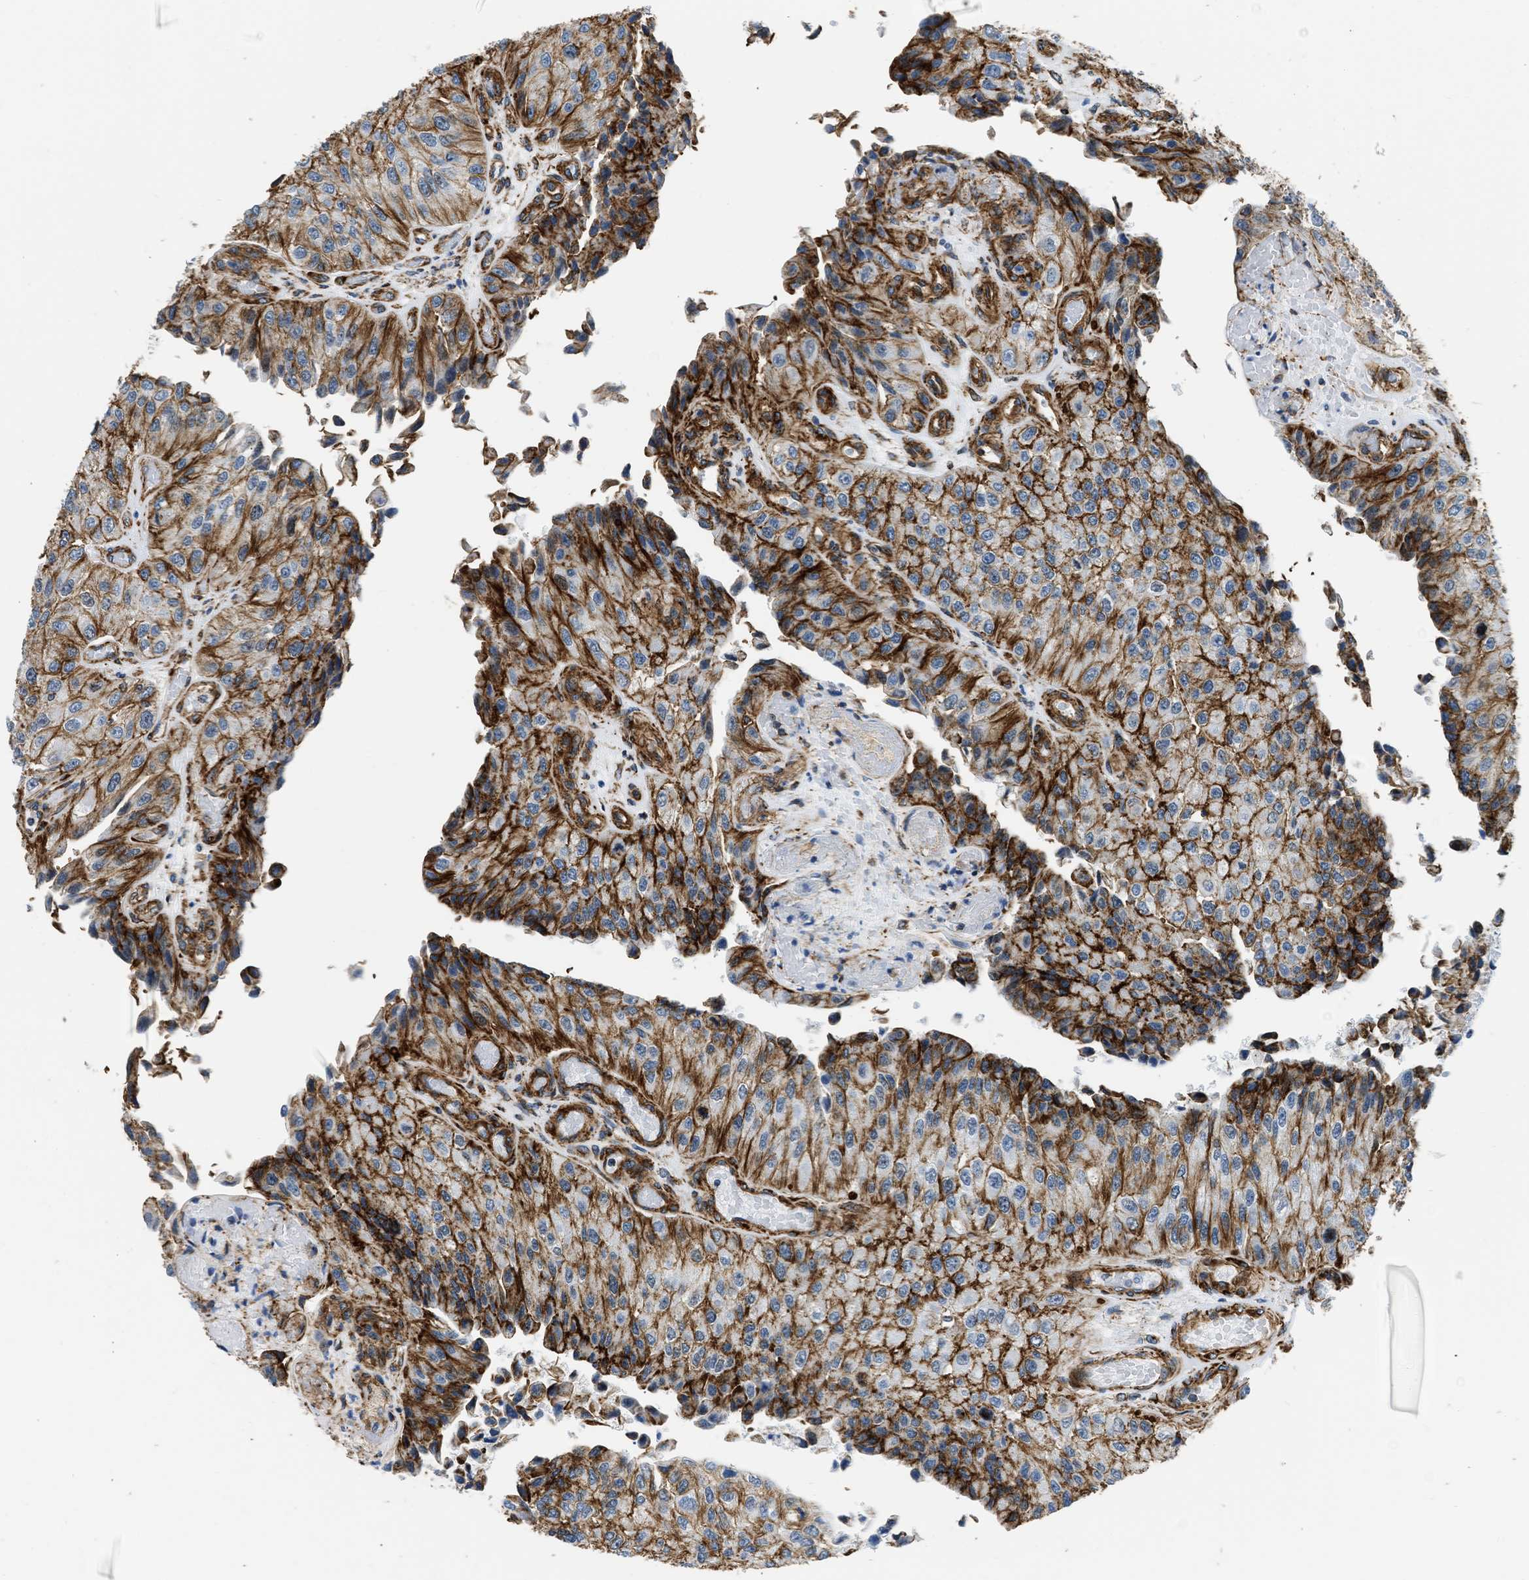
{"staining": {"intensity": "moderate", "quantity": ">75%", "location": "cytoplasmic/membranous"}, "tissue": "urothelial cancer", "cell_type": "Tumor cells", "image_type": "cancer", "snomed": [{"axis": "morphology", "description": "Urothelial carcinoma, High grade"}, {"axis": "topography", "description": "Kidney"}, {"axis": "topography", "description": "Urinary bladder"}], "caption": "Moderate cytoplasmic/membranous staining is seen in about >75% of tumor cells in urothelial carcinoma (high-grade). The staining was performed using DAB (3,3'-diaminobenzidine), with brown indicating positive protein expression. Nuclei are stained blue with hematoxylin.", "gene": "SEPTIN2", "patient": {"sex": "male", "age": 77}}